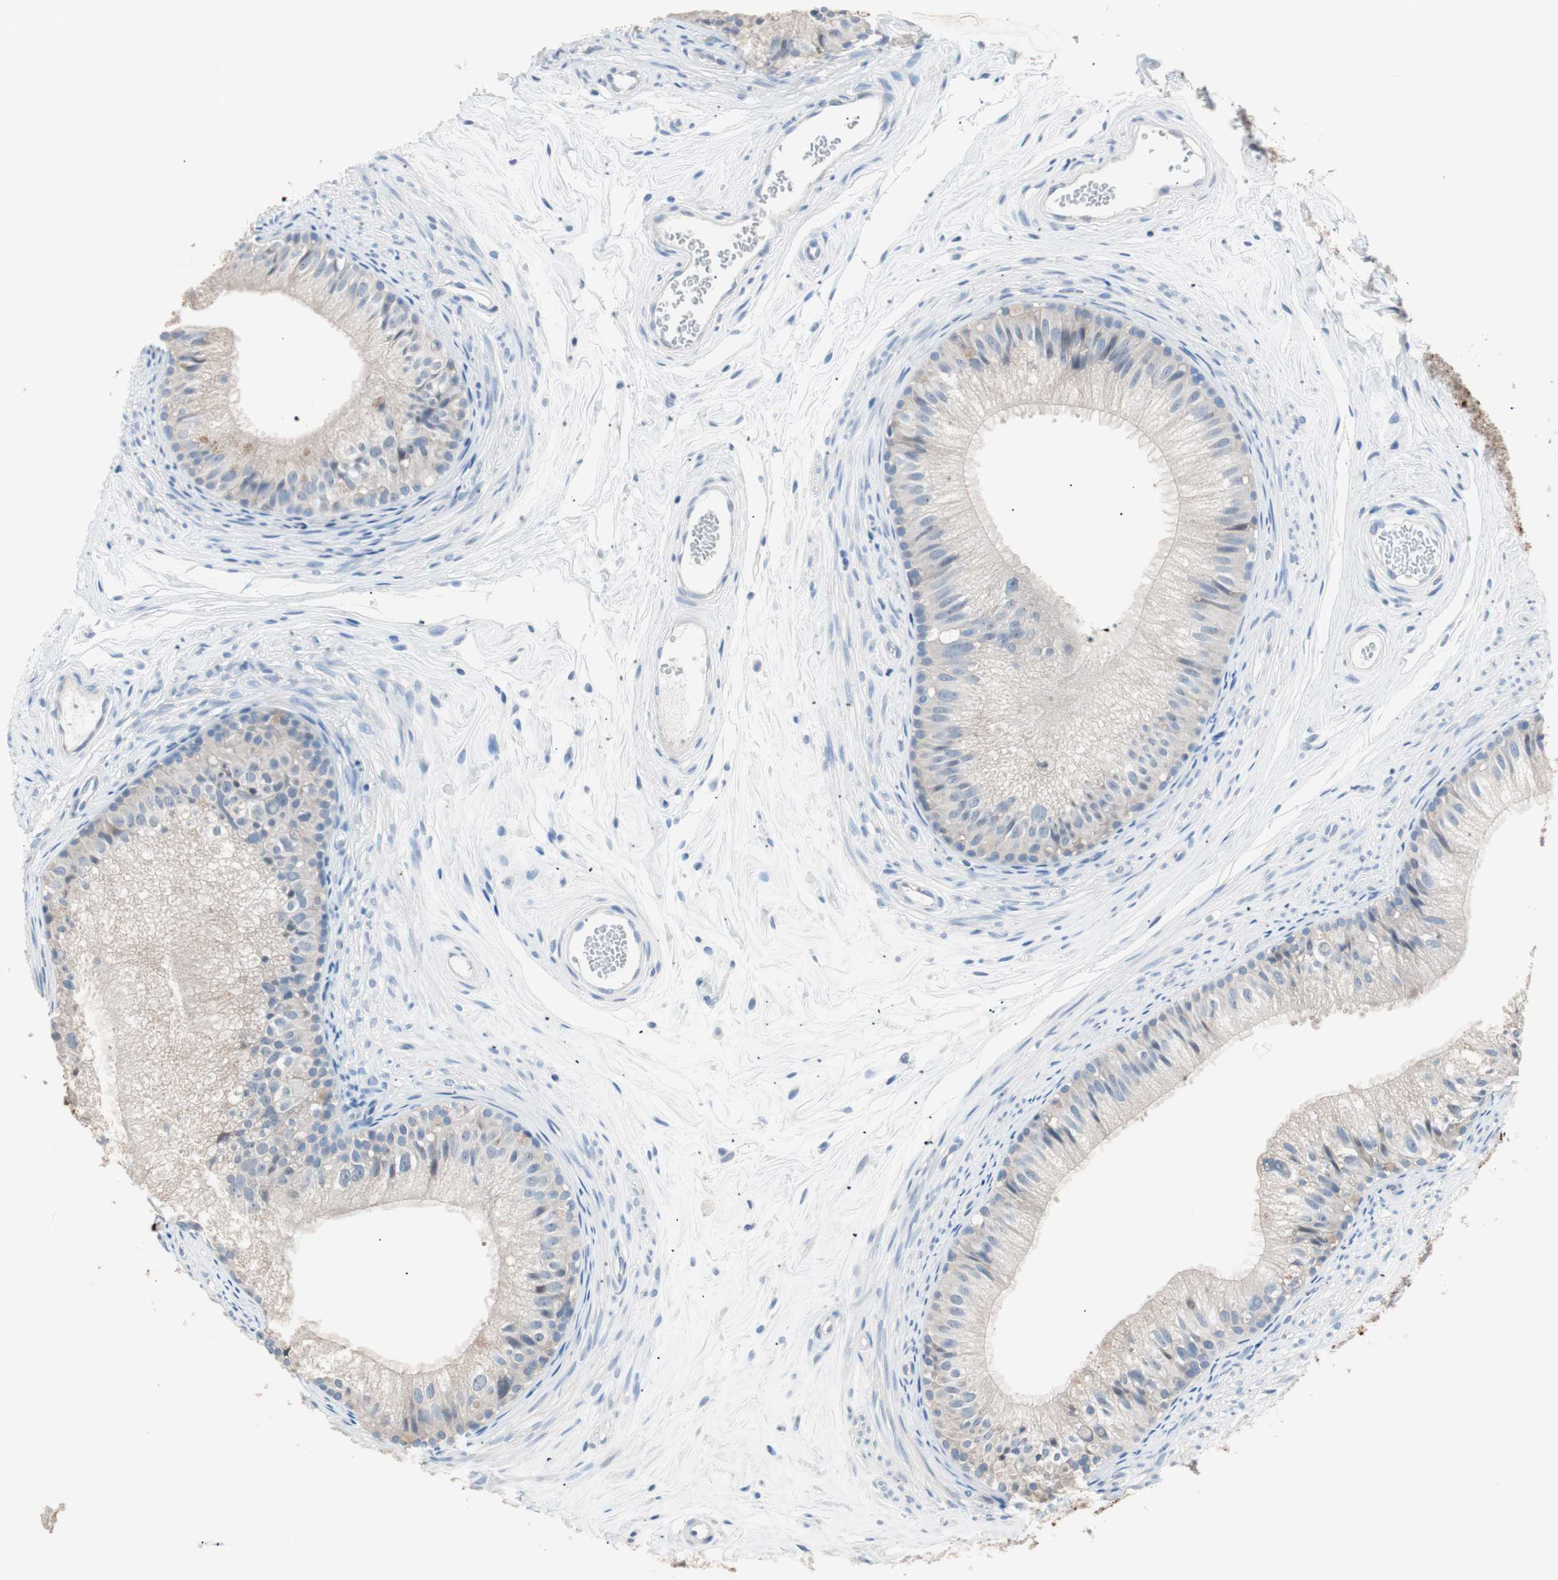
{"staining": {"intensity": "negative", "quantity": "none", "location": "none"}, "tissue": "epididymis", "cell_type": "Glandular cells", "image_type": "normal", "snomed": [{"axis": "morphology", "description": "Normal tissue, NOS"}, {"axis": "topography", "description": "Epididymis"}], "caption": "This histopathology image is of normal epididymis stained with immunohistochemistry to label a protein in brown with the nuclei are counter-stained blue. There is no expression in glandular cells.", "gene": "VIL1", "patient": {"sex": "male", "age": 56}}